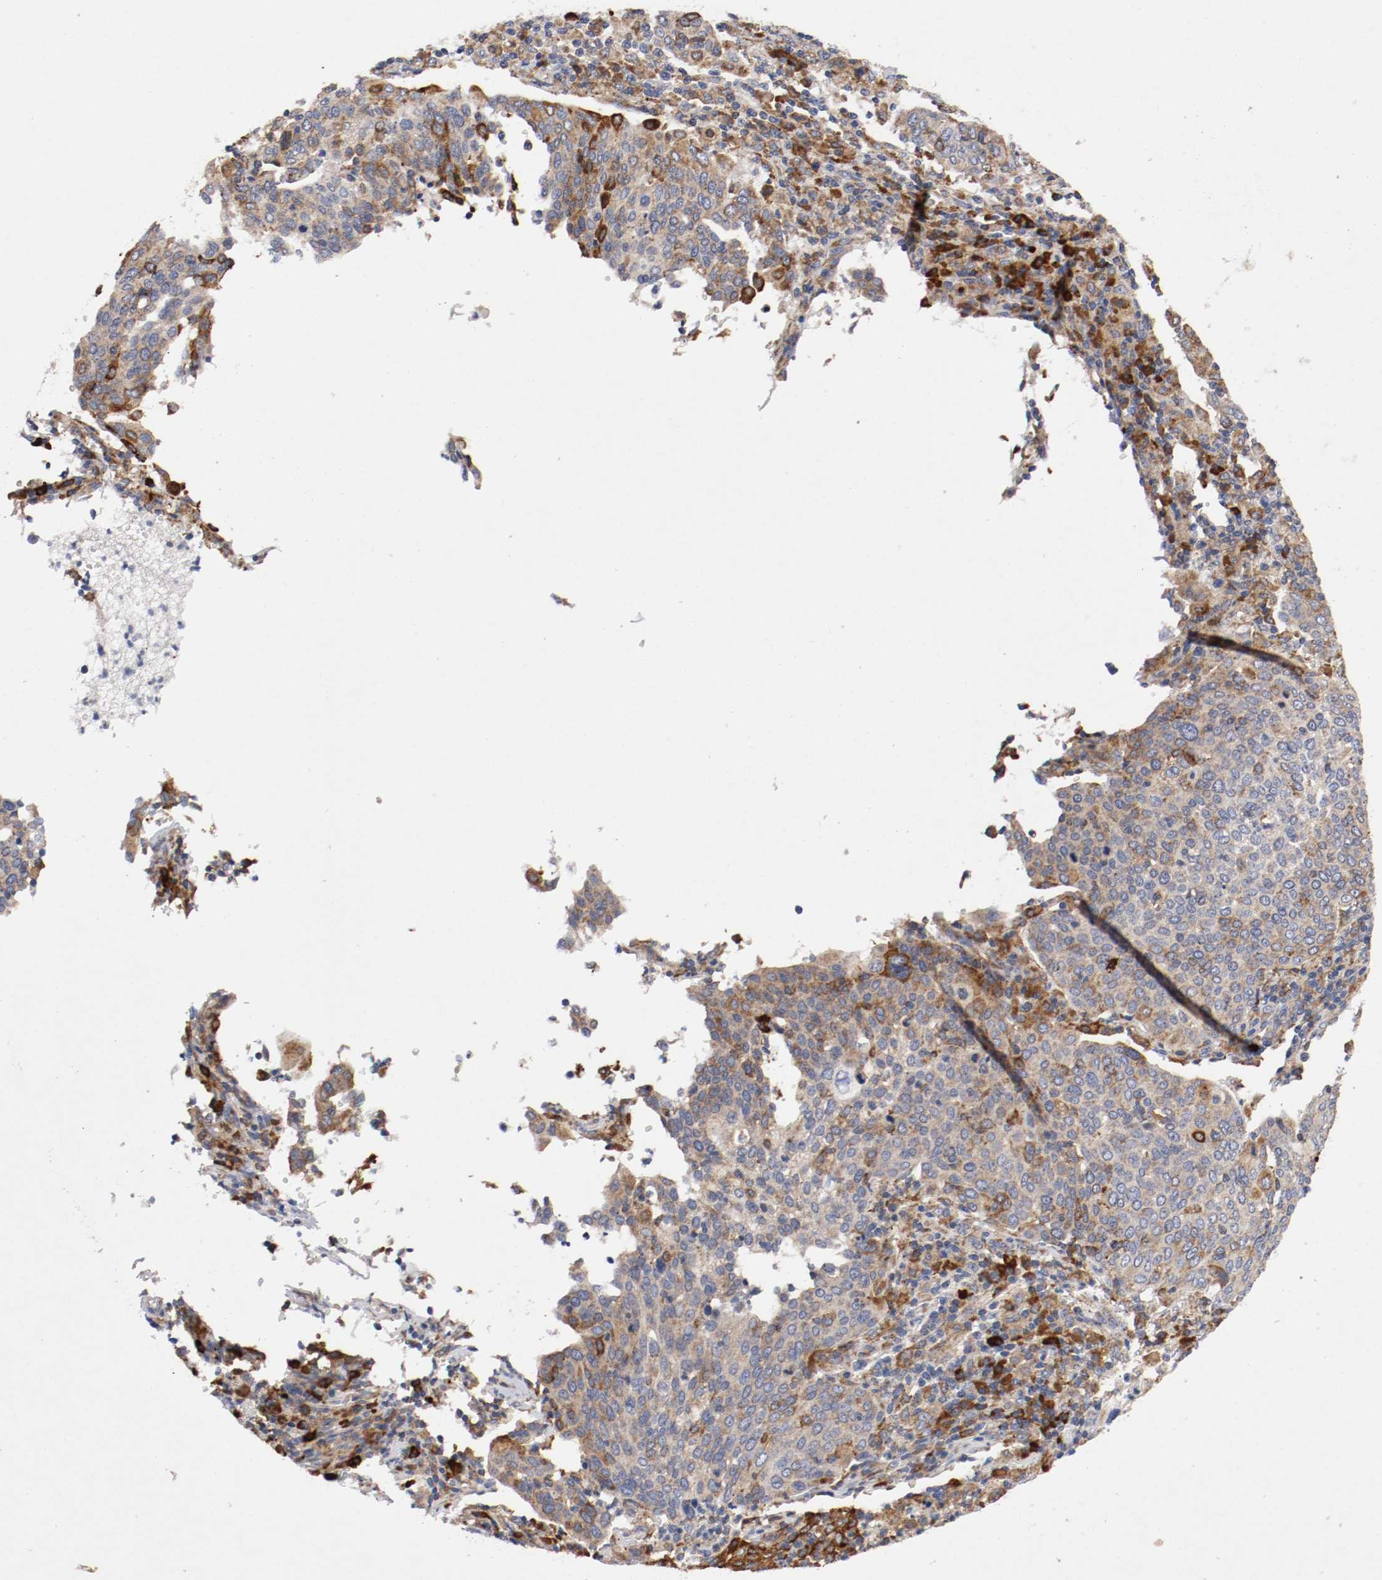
{"staining": {"intensity": "moderate", "quantity": ">75%", "location": "cytoplasmic/membranous"}, "tissue": "cervical cancer", "cell_type": "Tumor cells", "image_type": "cancer", "snomed": [{"axis": "morphology", "description": "Squamous cell carcinoma, NOS"}, {"axis": "topography", "description": "Cervix"}], "caption": "Immunohistochemical staining of cervical cancer (squamous cell carcinoma) shows medium levels of moderate cytoplasmic/membranous staining in approximately >75% of tumor cells. Nuclei are stained in blue.", "gene": "TRAF2", "patient": {"sex": "female", "age": 40}}